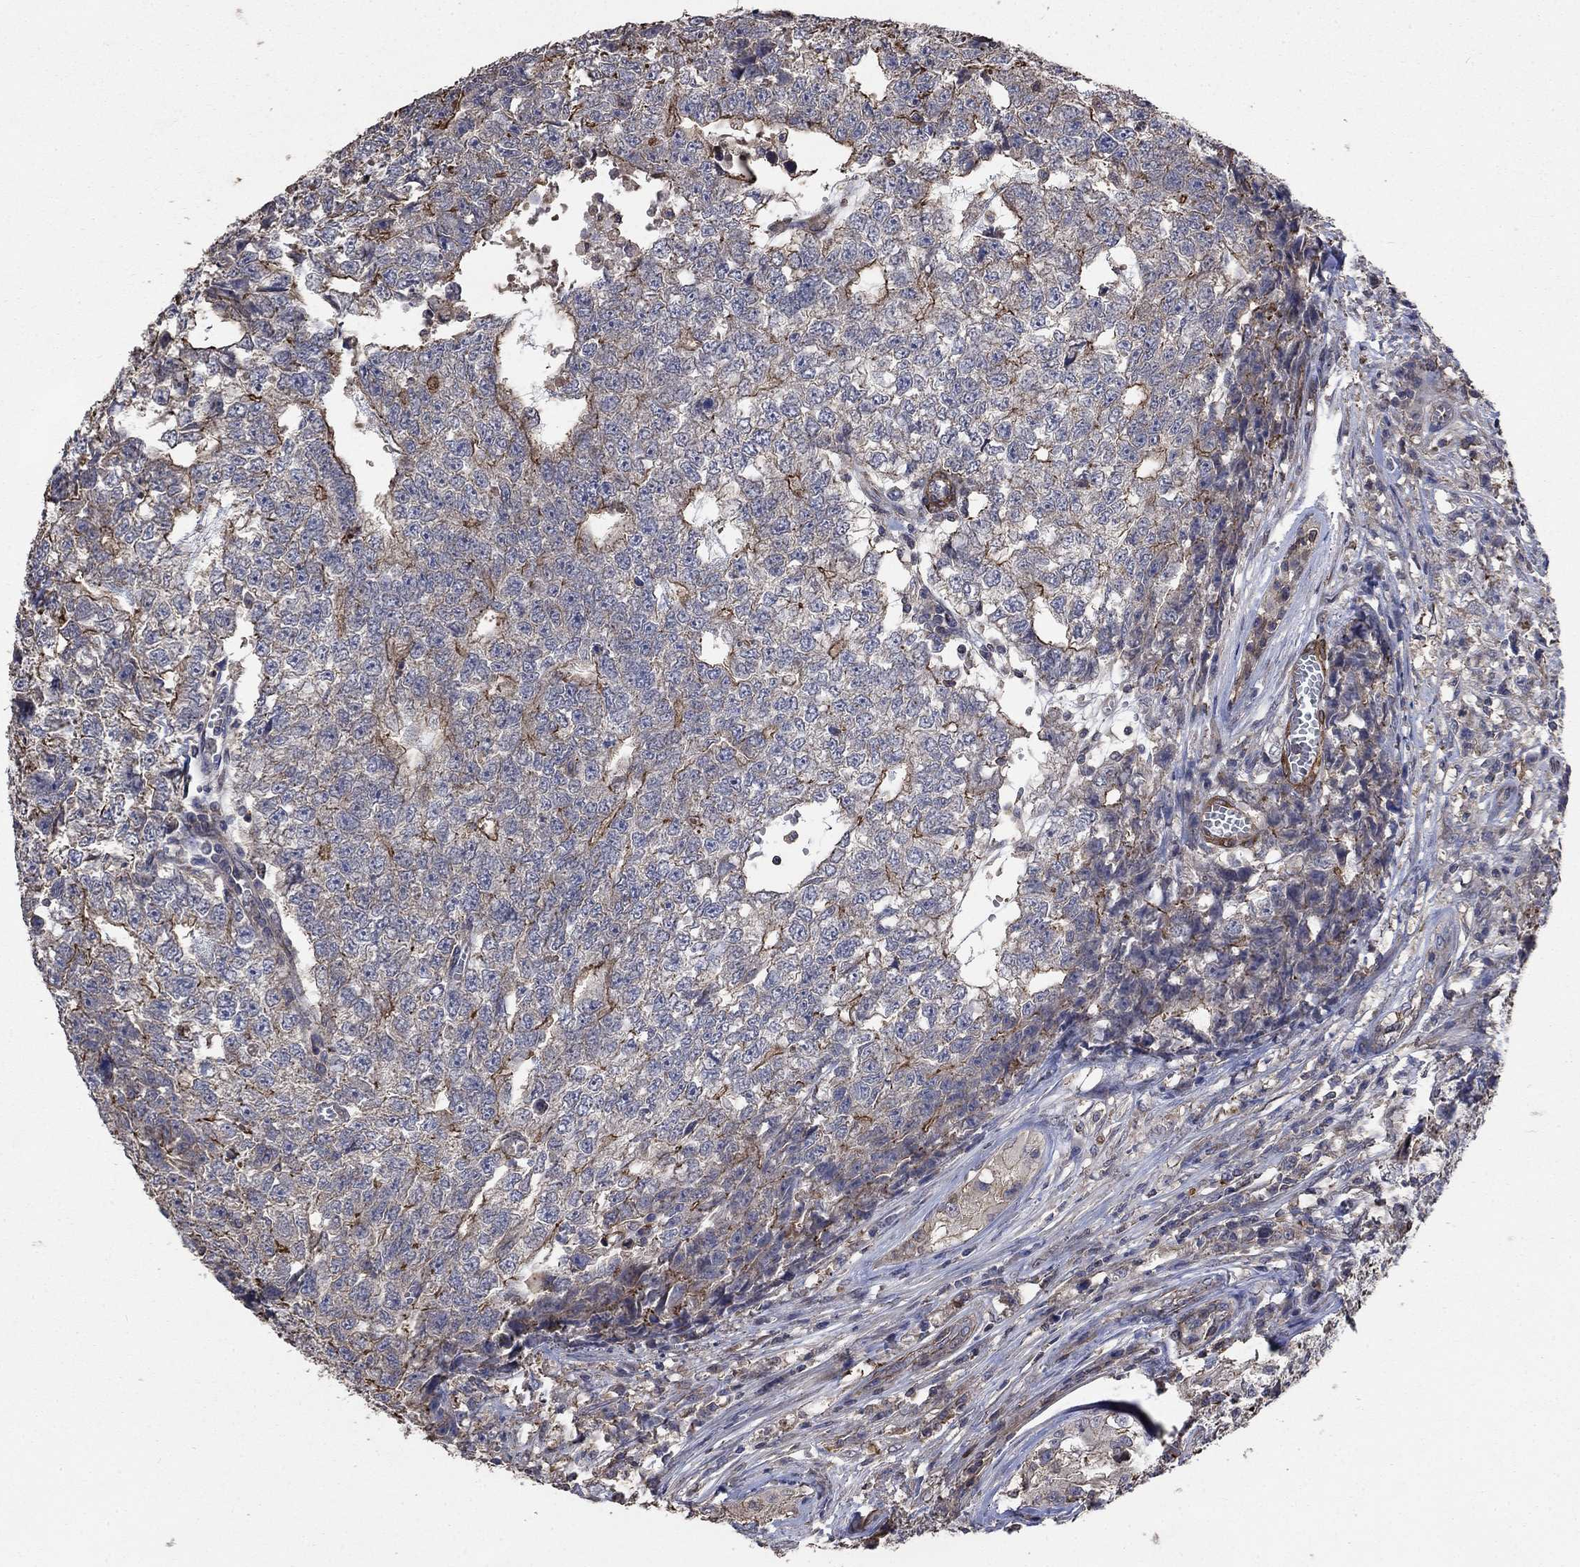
{"staining": {"intensity": "strong", "quantity": "<25%", "location": "cytoplasmic/membranous"}, "tissue": "testis cancer", "cell_type": "Tumor cells", "image_type": "cancer", "snomed": [{"axis": "morphology", "description": "Seminoma, NOS"}, {"axis": "morphology", "description": "Carcinoma, Embryonal, NOS"}, {"axis": "topography", "description": "Testis"}], "caption": "Brown immunohistochemical staining in human testis cancer displays strong cytoplasmic/membranous expression in about <25% of tumor cells.", "gene": "PDE3A", "patient": {"sex": "male", "age": 22}}